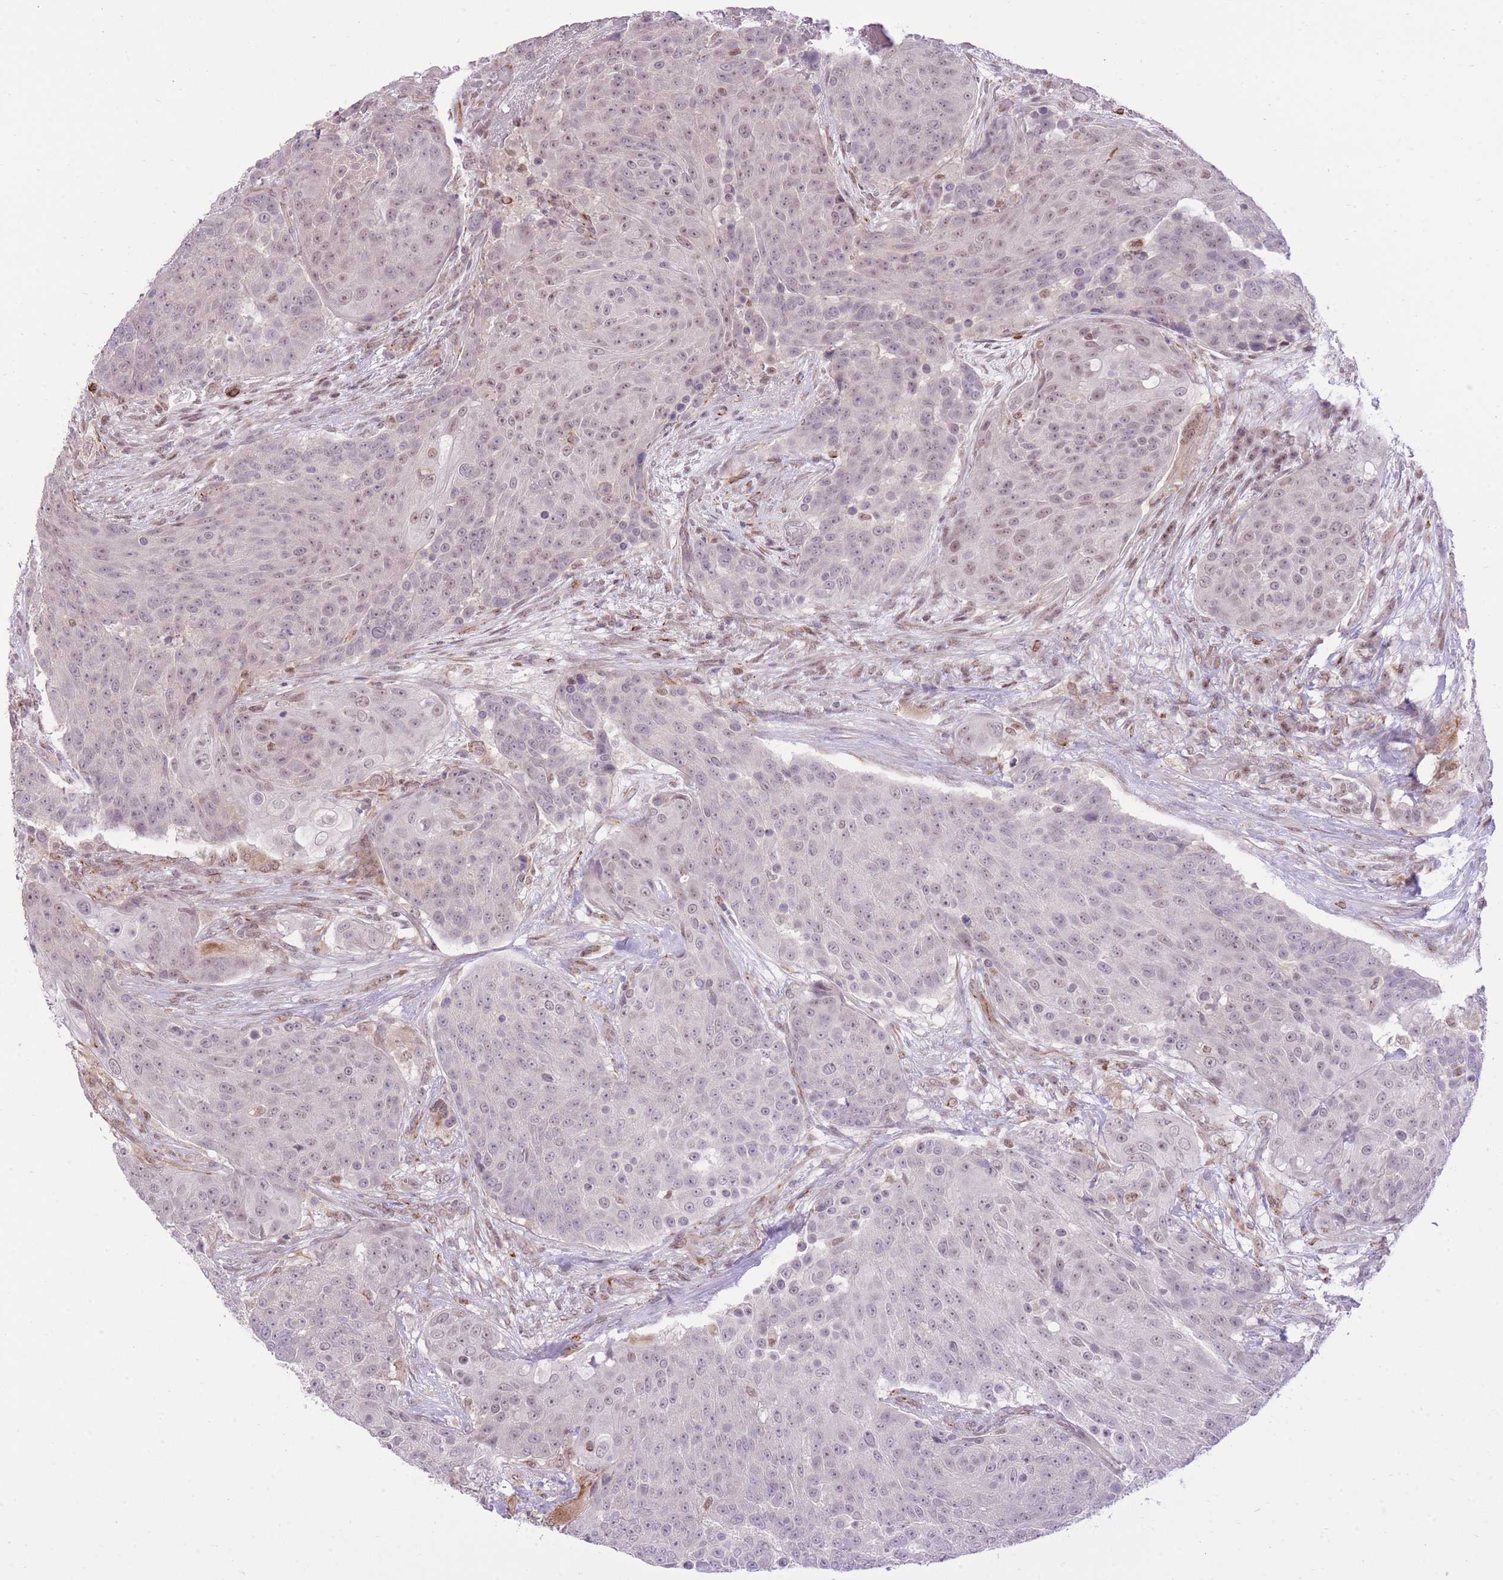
{"staining": {"intensity": "weak", "quantity": "<25%", "location": "nuclear"}, "tissue": "urothelial cancer", "cell_type": "Tumor cells", "image_type": "cancer", "snomed": [{"axis": "morphology", "description": "Urothelial carcinoma, High grade"}, {"axis": "topography", "description": "Urinary bladder"}], "caption": "Tumor cells are negative for protein expression in human urothelial carcinoma (high-grade).", "gene": "ELL", "patient": {"sex": "female", "age": 63}}